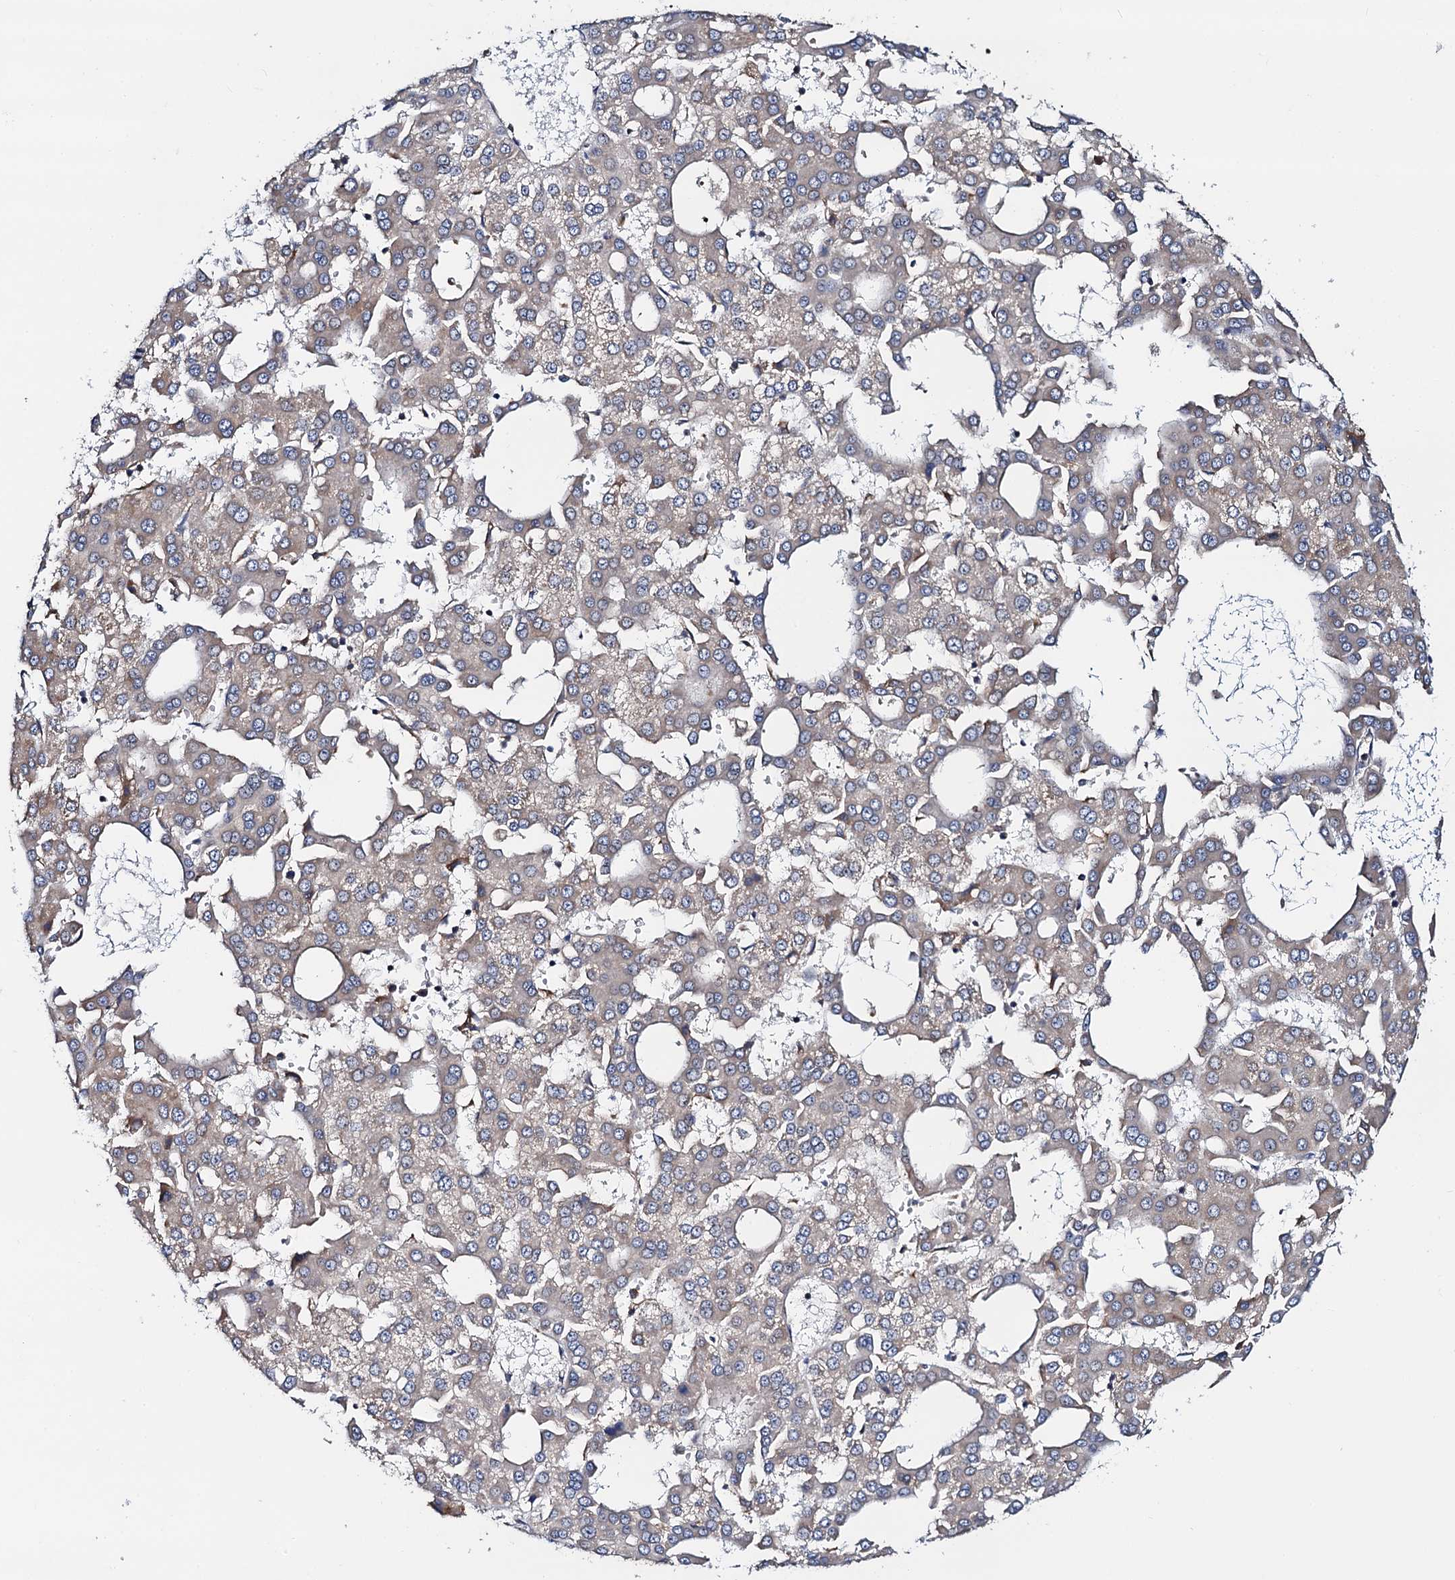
{"staining": {"intensity": "weak", "quantity": "<25%", "location": "cytoplasmic/membranous"}, "tissue": "liver cancer", "cell_type": "Tumor cells", "image_type": "cancer", "snomed": [{"axis": "morphology", "description": "Carcinoma, Hepatocellular, NOS"}, {"axis": "topography", "description": "Liver"}], "caption": "High magnification brightfield microscopy of hepatocellular carcinoma (liver) stained with DAB (brown) and counterstained with hematoxylin (blue): tumor cells show no significant positivity.", "gene": "PGLS", "patient": {"sex": "male", "age": 47}}